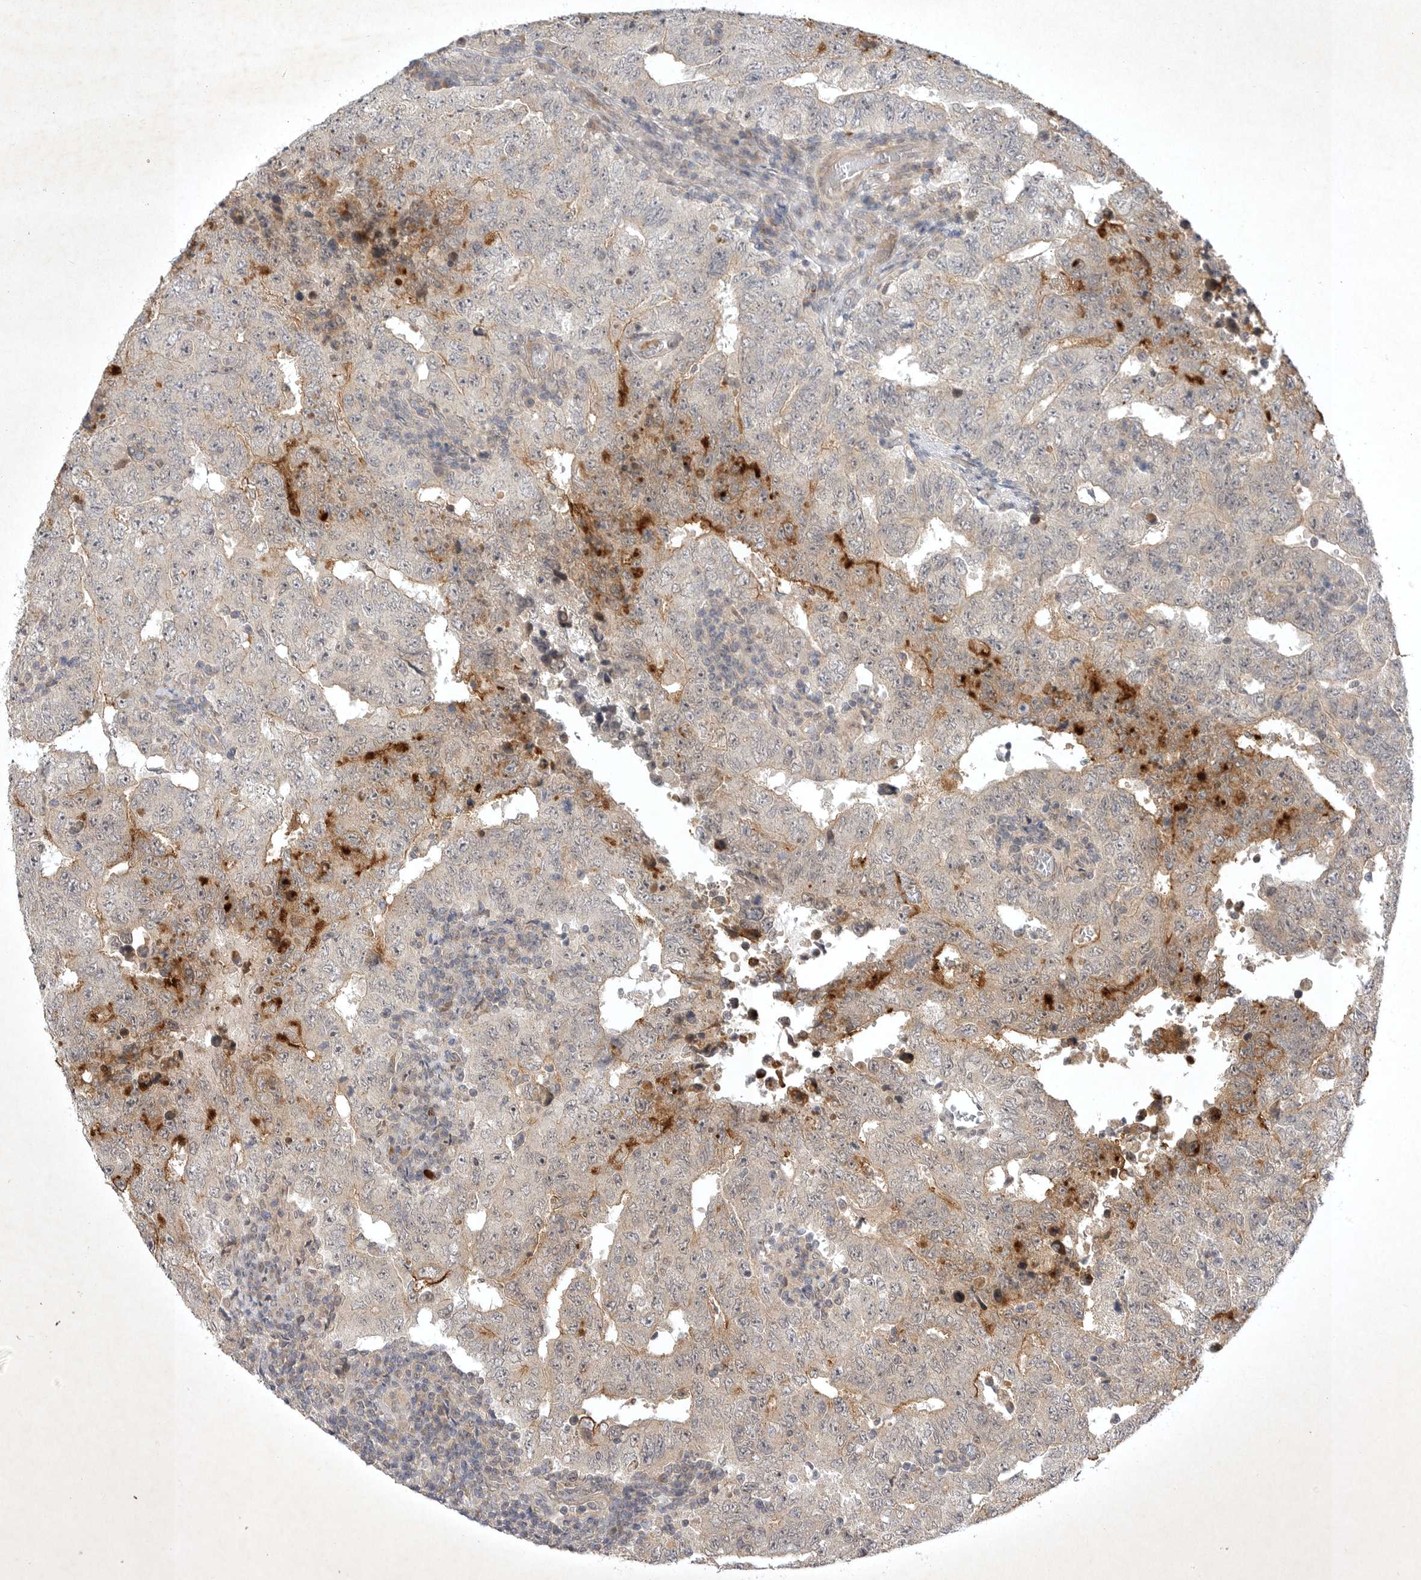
{"staining": {"intensity": "weak", "quantity": "<25%", "location": "cytoplasmic/membranous"}, "tissue": "testis cancer", "cell_type": "Tumor cells", "image_type": "cancer", "snomed": [{"axis": "morphology", "description": "Carcinoma, Embryonal, NOS"}, {"axis": "topography", "description": "Testis"}], "caption": "Immunohistochemistry (IHC) of human testis cancer demonstrates no expression in tumor cells.", "gene": "PTPDC1", "patient": {"sex": "male", "age": 26}}